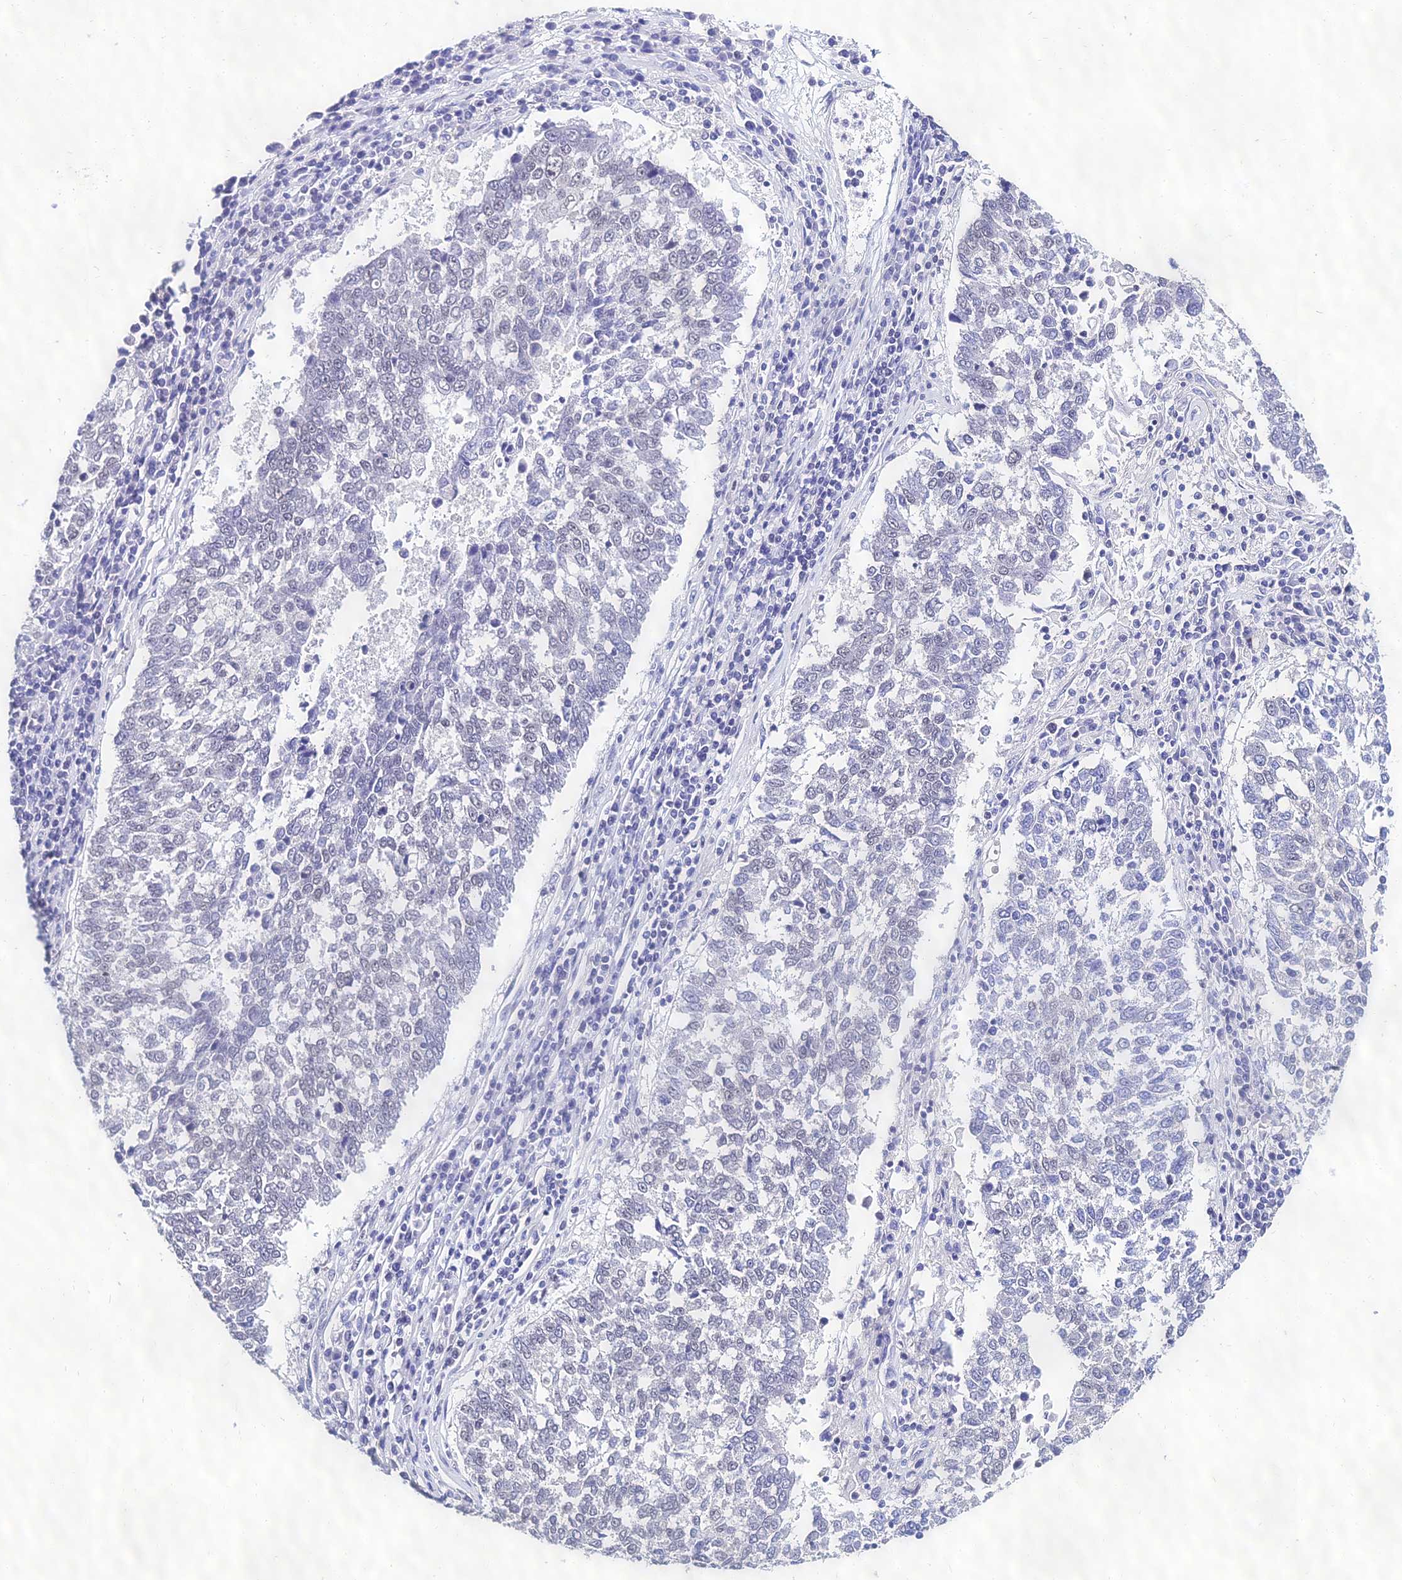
{"staining": {"intensity": "negative", "quantity": "none", "location": "none"}, "tissue": "lung cancer", "cell_type": "Tumor cells", "image_type": "cancer", "snomed": [{"axis": "morphology", "description": "Squamous cell carcinoma, NOS"}, {"axis": "topography", "description": "Lung"}], "caption": "This is an immunohistochemistry (IHC) micrograph of lung cancer (squamous cell carcinoma). There is no expression in tumor cells.", "gene": "PPP4R2", "patient": {"sex": "male", "age": 73}}